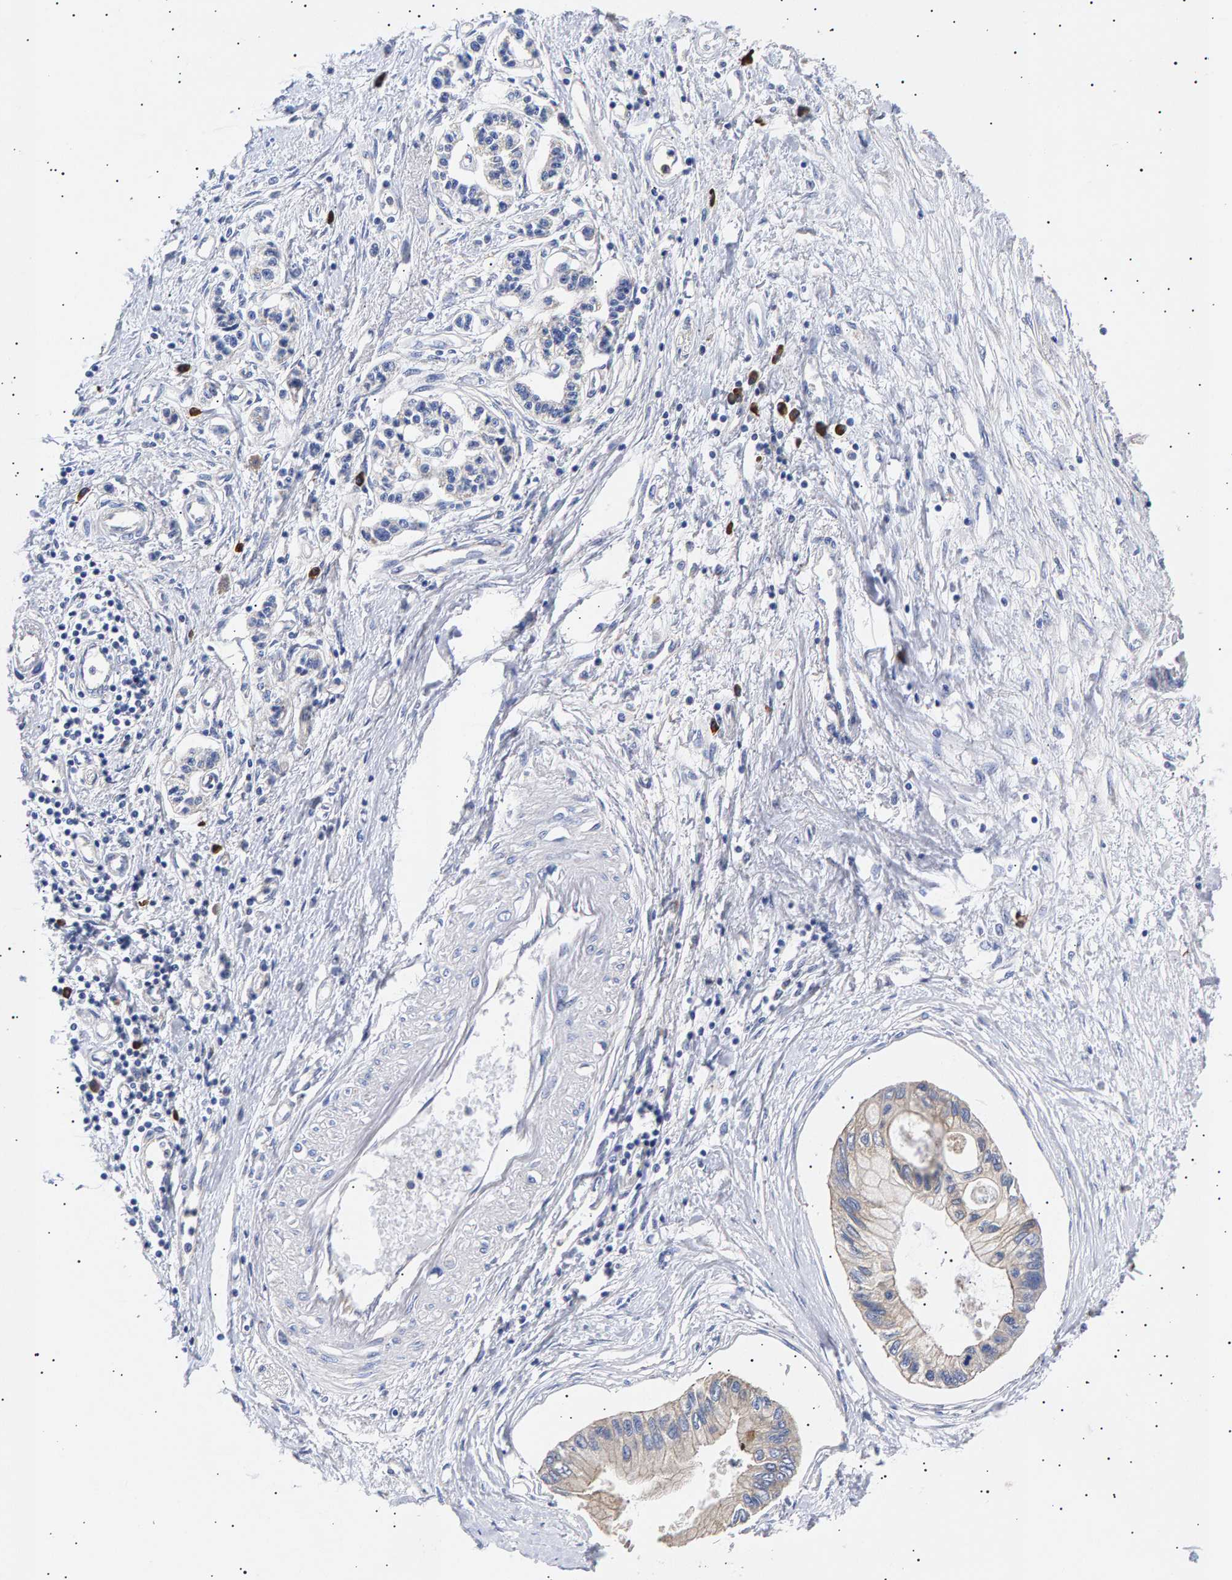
{"staining": {"intensity": "weak", "quantity": "<25%", "location": "cytoplasmic/membranous"}, "tissue": "pancreatic cancer", "cell_type": "Tumor cells", "image_type": "cancer", "snomed": [{"axis": "morphology", "description": "Adenocarcinoma, NOS"}, {"axis": "topography", "description": "Pancreas"}], "caption": "Immunohistochemistry micrograph of neoplastic tissue: pancreatic adenocarcinoma stained with DAB shows no significant protein expression in tumor cells.", "gene": "ANKRD40", "patient": {"sex": "female", "age": 77}}